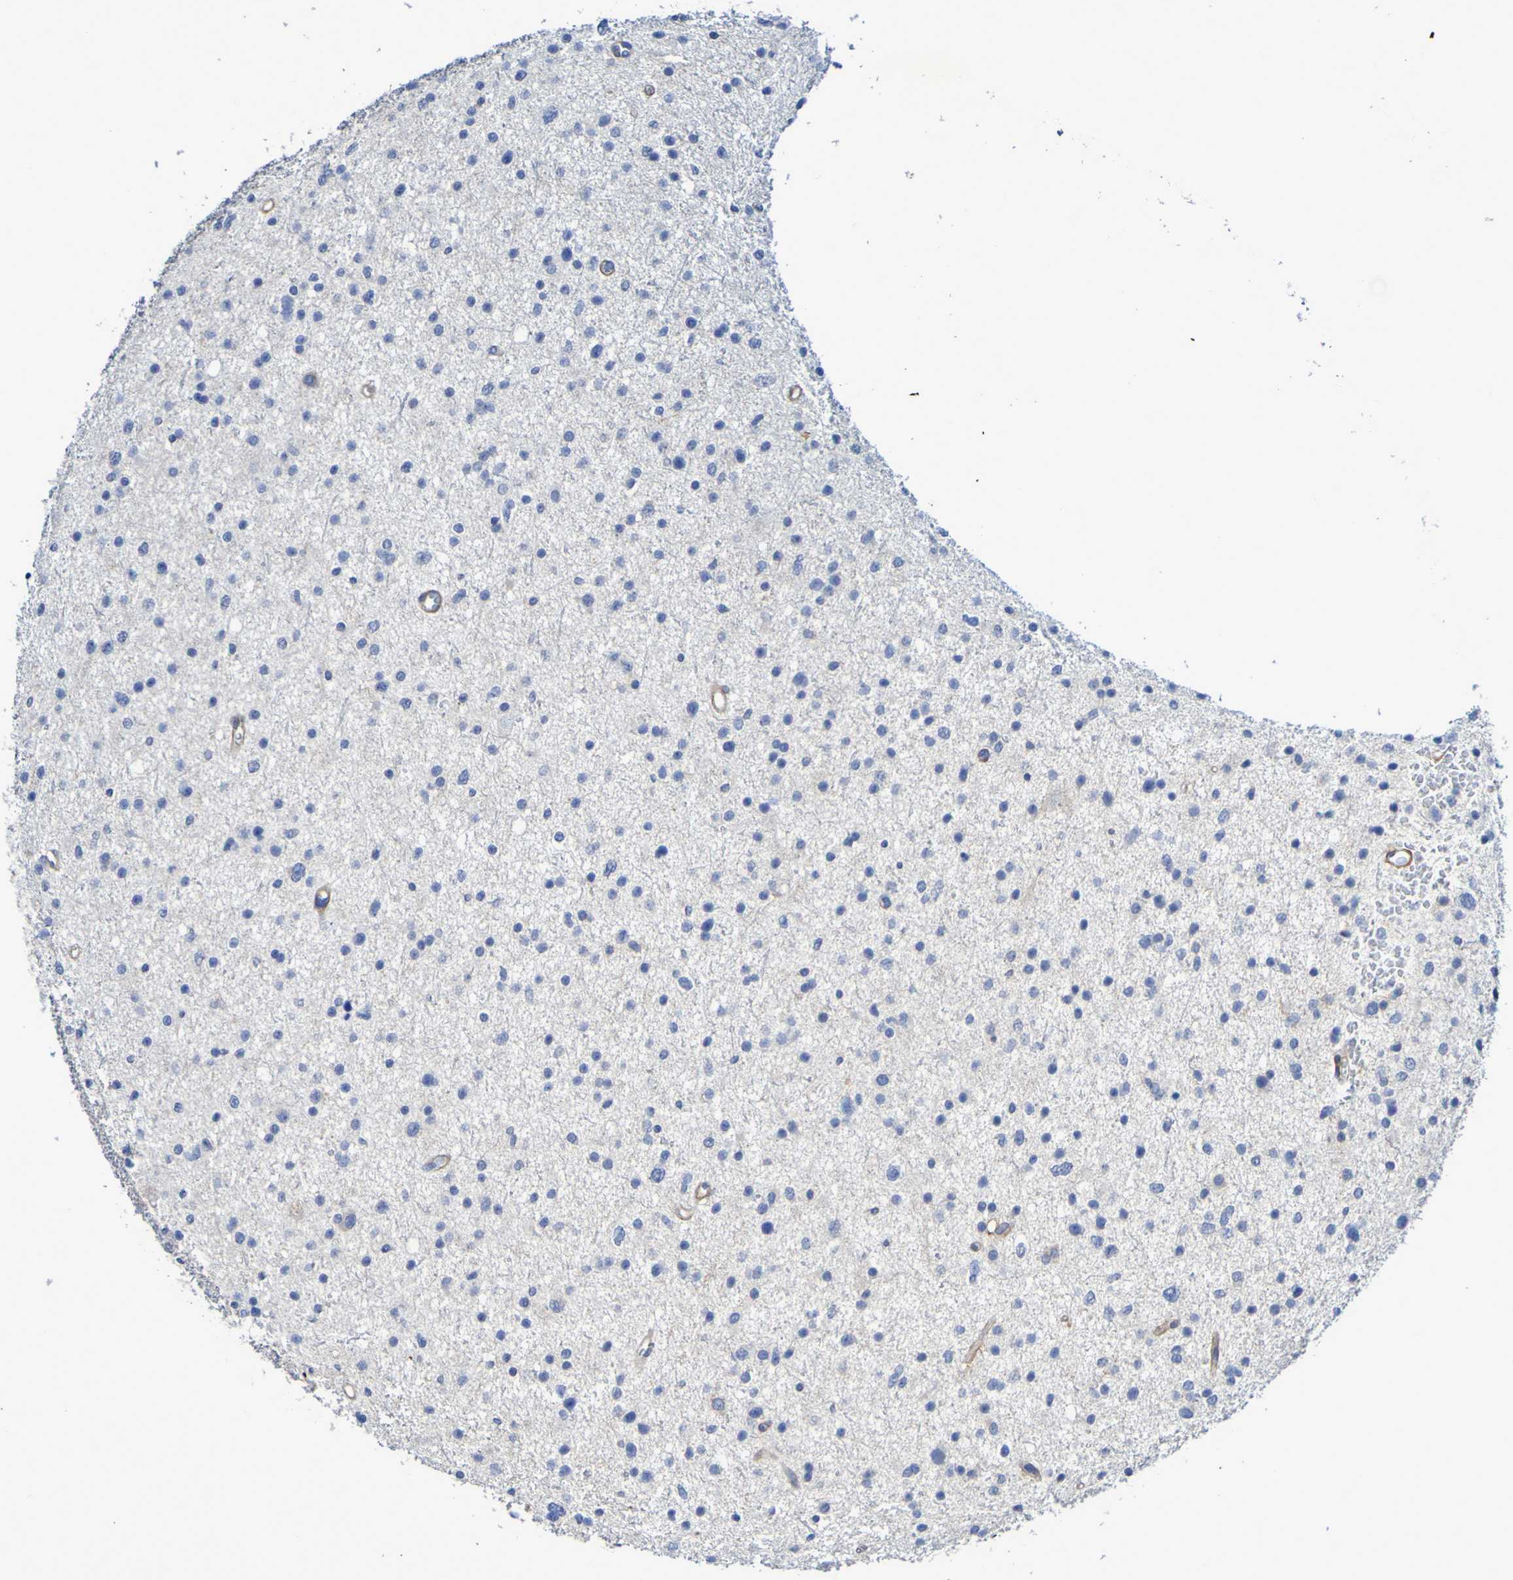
{"staining": {"intensity": "negative", "quantity": "none", "location": "none"}, "tissue": "glioma", "cell_type": "Tumor cells", "image_type": "cancer", "snomed": [{"axis": "morphology", "description": "Glioma, malignant, Low grade"}, {"axis": "topography", "description": "Brain"}], "caption": "This image is of glioma stained with immunohistochemistry to label a protein in brown with the nuclei are counter-stained blue. There is no staining in tumor cells.", "gene": "LPP", "patient": {"sex": "female", "age": 37}}